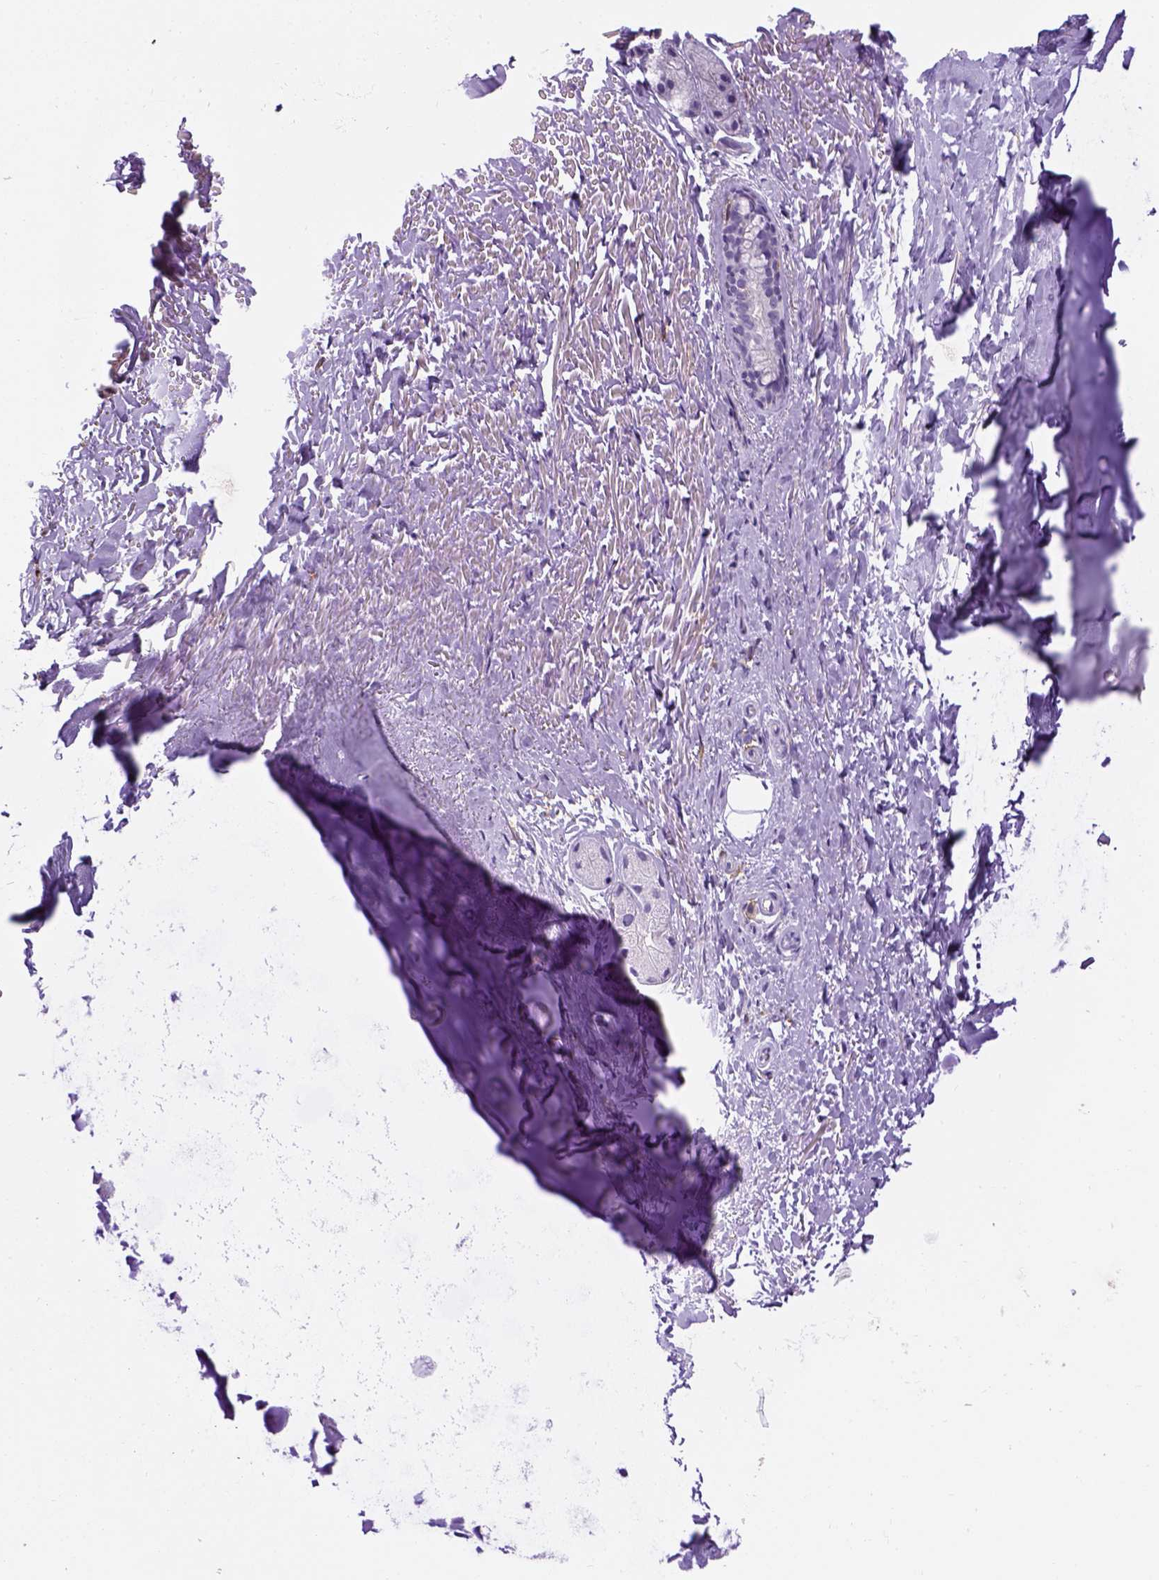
{"staining": {"intensity": "negative", "quantity": "none", "location": "none"}, "tissue": "adipose tissue", "cell_type": "Adipocytes", "image_type": "normal", "snomed": [{"axis": "morphology", "description": "Normal tissue, NOS"}, {"axis": "topography", "description": "Cartilage tissue"}, {"axis": "topography", "description": "Bronchus"}], "caption": "Immunohistochemistry micrograph of normal adipose tissue: human adipose tissue stained with DAB demonstrates no significant protein positivity in adipocytes. Nuclei are stained in blue.", "gene": "CD14", "patient": {"sex": "female", "age": 79}}